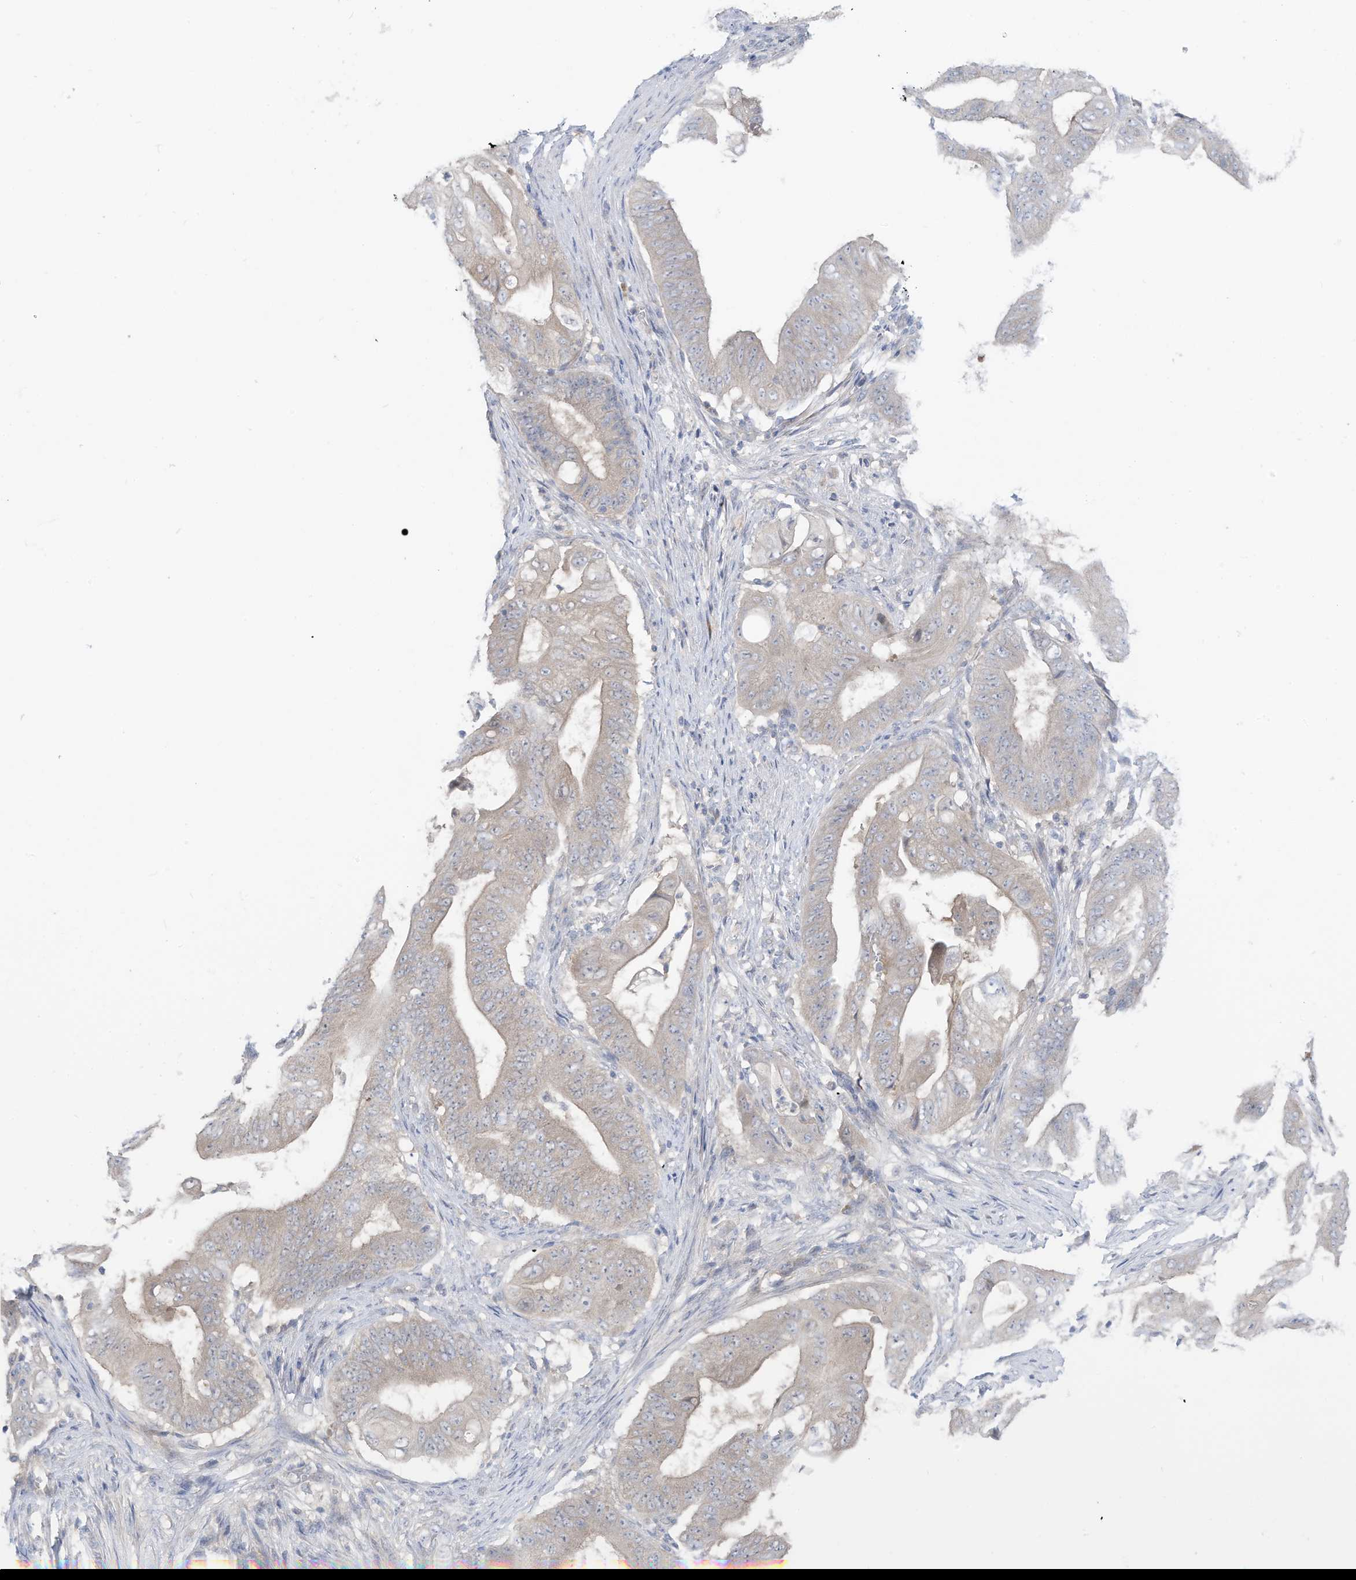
{"staining": {"intensity": "weak", "quantity": "<25%", "location": "cytoplasmic/membranous"}, "tissue": "stomach cancer", "cell_type": "Tumor cells", "image_type": "cancer", "snomed": [{"axis": "morphology", "description": "Adenocarcinoma, NOS"}, {"axis": "topography", "description": "Stomach"}], "caption": "Immunohistochemical staining of stomach adenocarcinoma reveals no significant expression in tumor cells.", "gene": "LRRN2", "patient": {"sex": "female", "age": 73}}